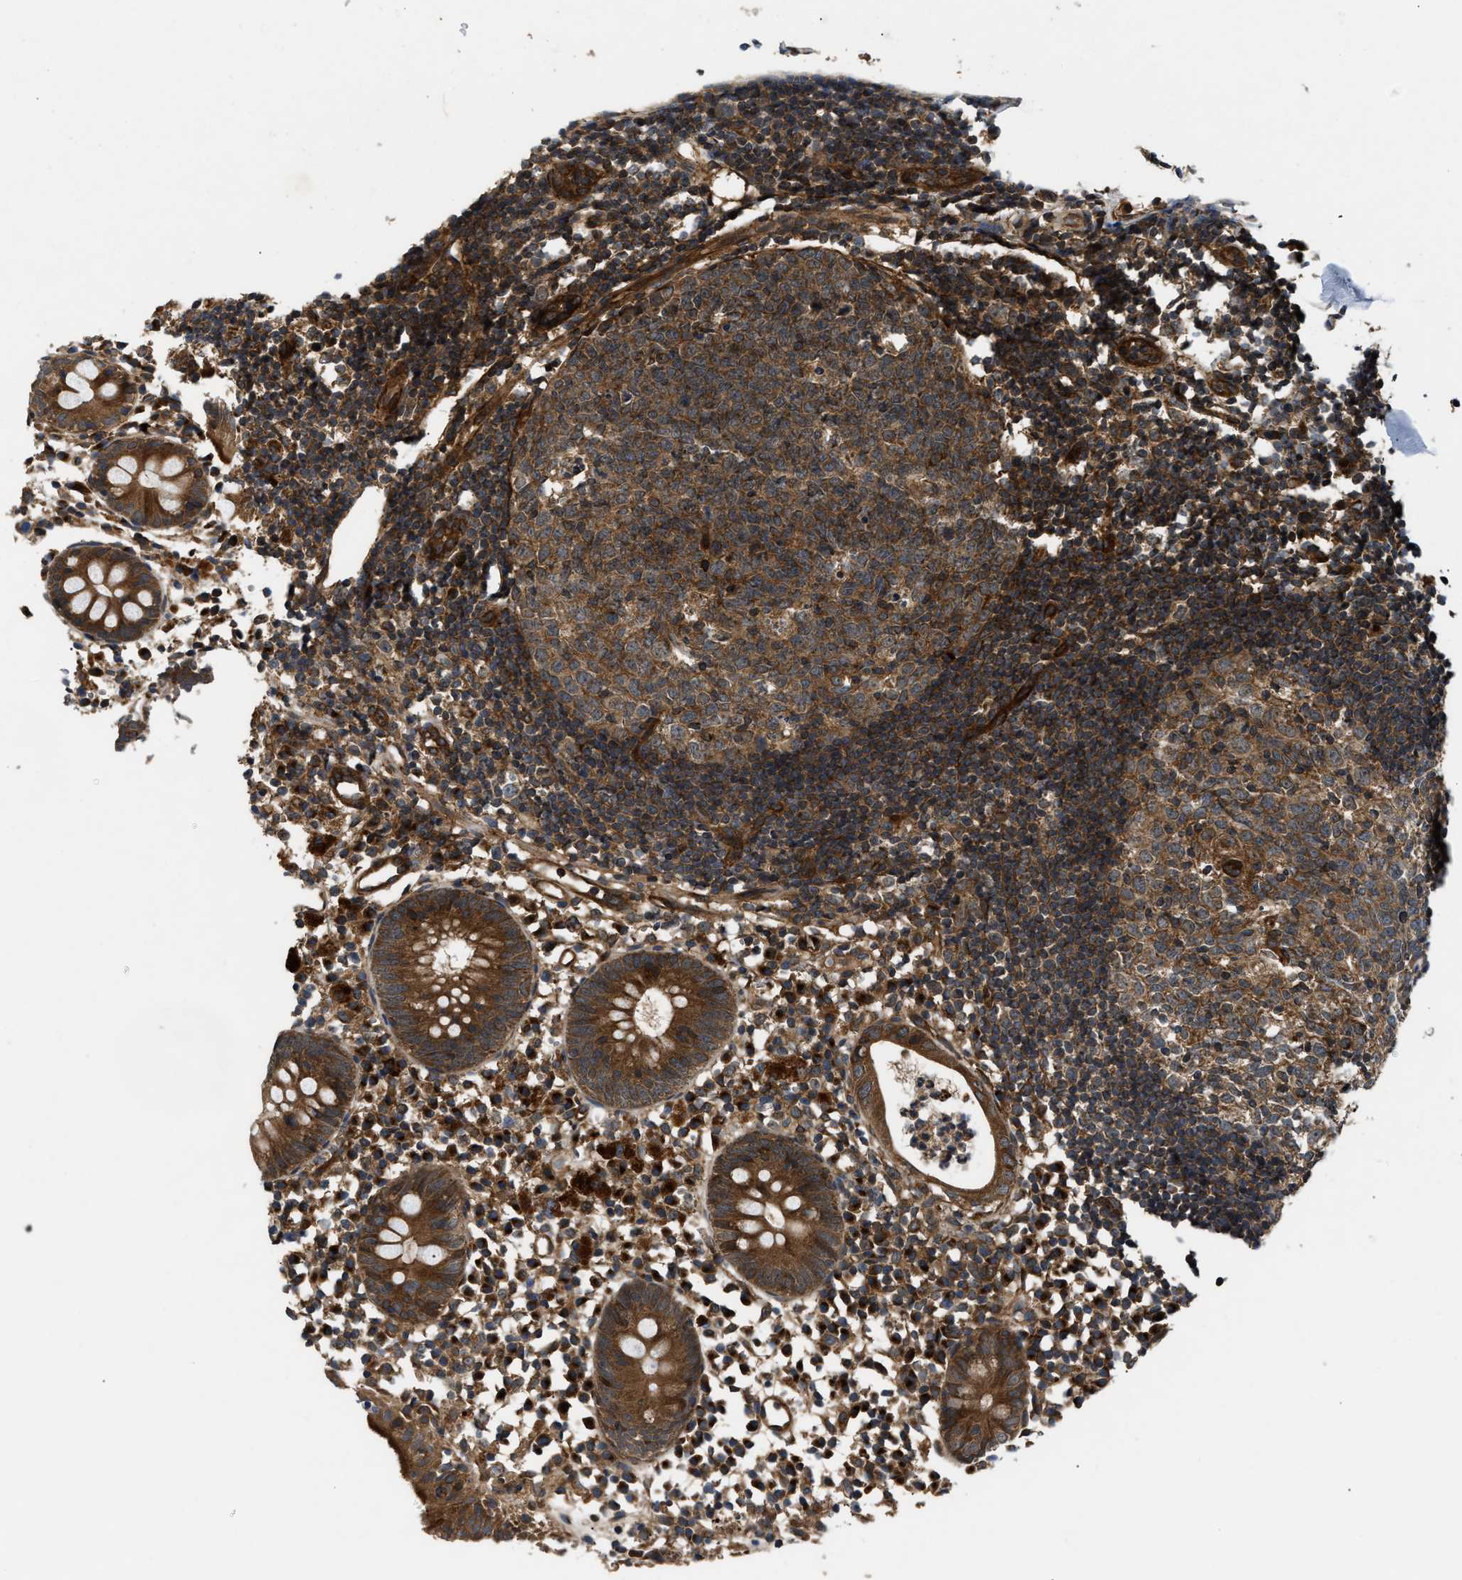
{"staining": {"intensity": "strong", "quantity": ">75%", "location": "cytoplasmic/membranous"}, "tissue": "appendix", "cell_type": "Glandular cells", "image_type": "normal", "snomed": [{"axis": "morphology", "description": "Normal tissue, NOS"}, {"axis": "topography", "description": "Appendix"}], "caption": "DAB immunohistochemical staining of unremarkable appendix demonstrates strong cytoplasmic/membranous protein positivity in approximately >75% of glandular cells.", "gene": "PNPLA8", "patient": {"sex": "female", "age": 20}}